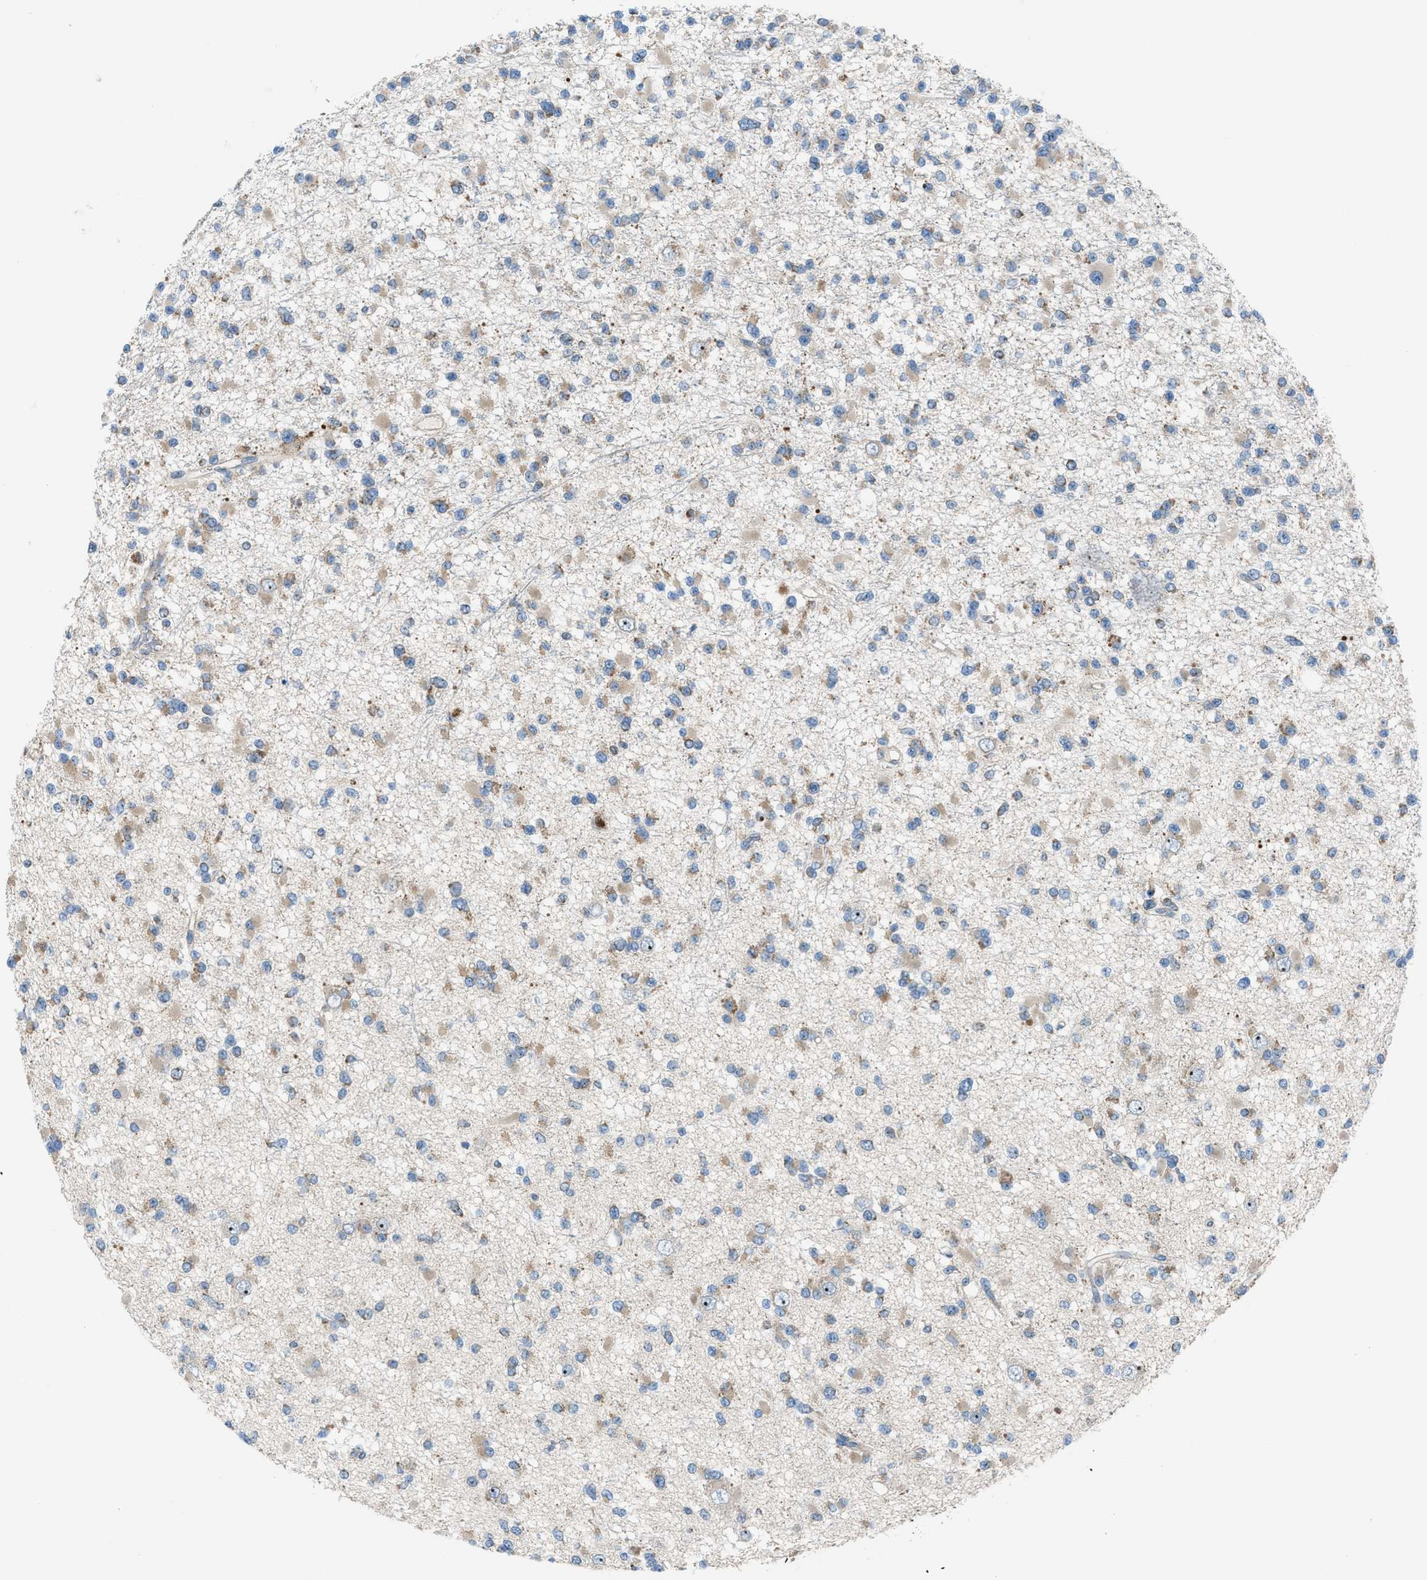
{"staining": {"intensity": "weak", "quantity": ">75%", "location": "cytoplasmic/membranous"}, "tissue": "glioma", "cell_type": "Tumor cells", "image_type": "cancer", "snomed": [{"axis": "morphology", "description": "Glioma, malignant, Low grade"}, {"axis": "topography", "description": "Brain"}], "caption": "Malignant low-grade glioma was stained to show a protein in brown. There is low levels of weak cytoplasmic/membranous staining in approximately >75% of tumor cells. Using DAB (brown) and hematoxylin (blue) stains, captured at high magnification using brightfield microscopy.", "gene": "TPH1", "patient": {"sex": "female", "age": 22}}